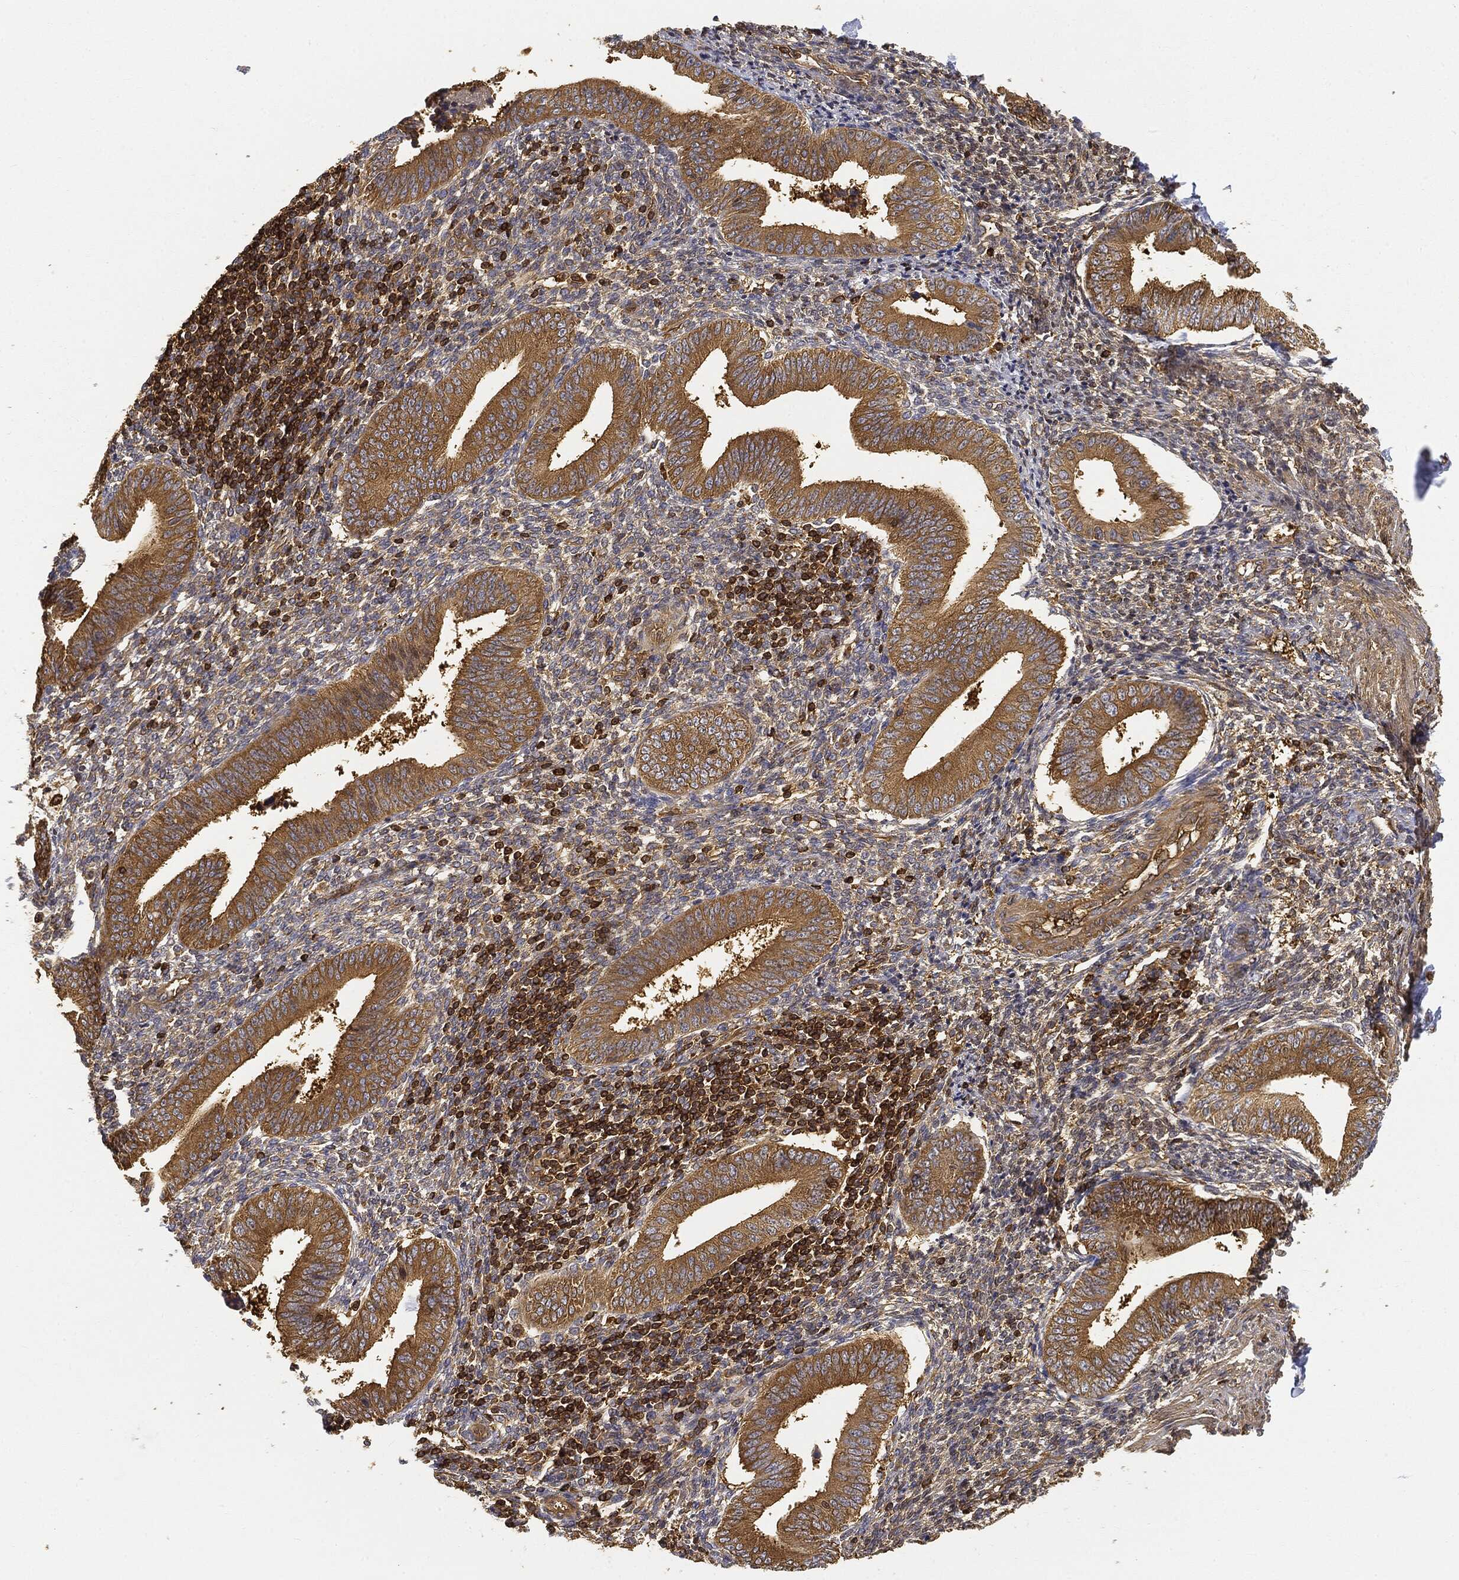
{"staining": {"intensity": "strong", "quantity": "<25%", "location": "cytoplasmic/membranous"}, "tissue": "endometrium", "cell_type": "Cells in endometrial stroma", "image_type": "normal", "snomed": [{"axis": "morphology", "description": "Normal tissue, NOS"}, {"axis": "topography", "description": "Endometrium"}], "caption": "IHC of normal human endometrium displays medium levels of strong cytoplasmic/membranous positivity in about <25% of cells in endometrial stroma.", "gene": "WDR1", "patient": {"sex": "female", "age": 39}}